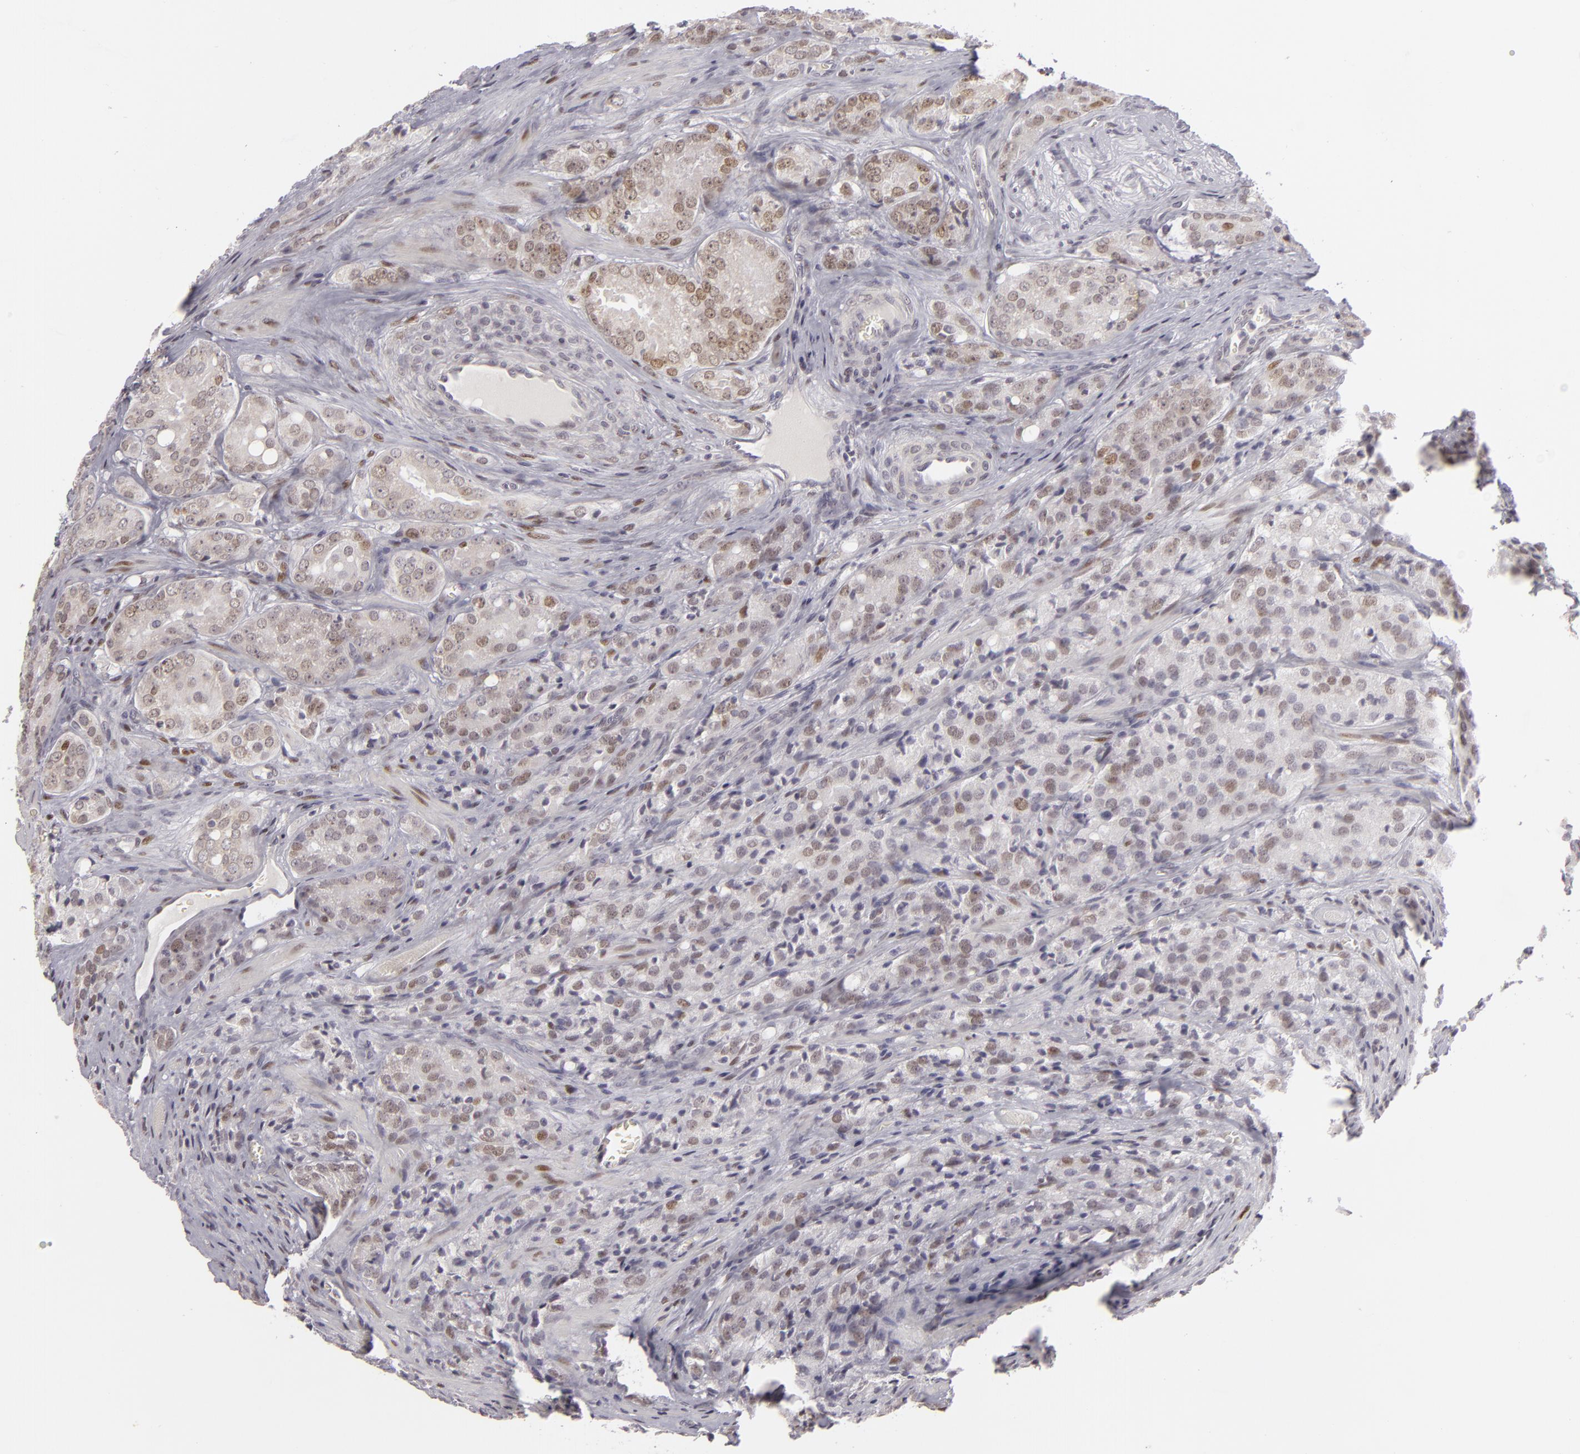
{"staining": {"intensity": "weak", "quantity": "<25%", "location": "nuclear"}, "tissue": "prostate cancer", "cell_type": "Tumor cells", "image_type": "cancer", "snomed": [{"axis": "morphology", "description": "Adenocarcinoma, Medium grade"}, {"axis": "topography", "description": "Prostate"}], "caption": "This is an IHC image of human prostate adenocarcinoma (medium-grade). There is no expression in tumor cells.", "gene": "SIX1", "patient": {"sex": "male", "age": 60}}